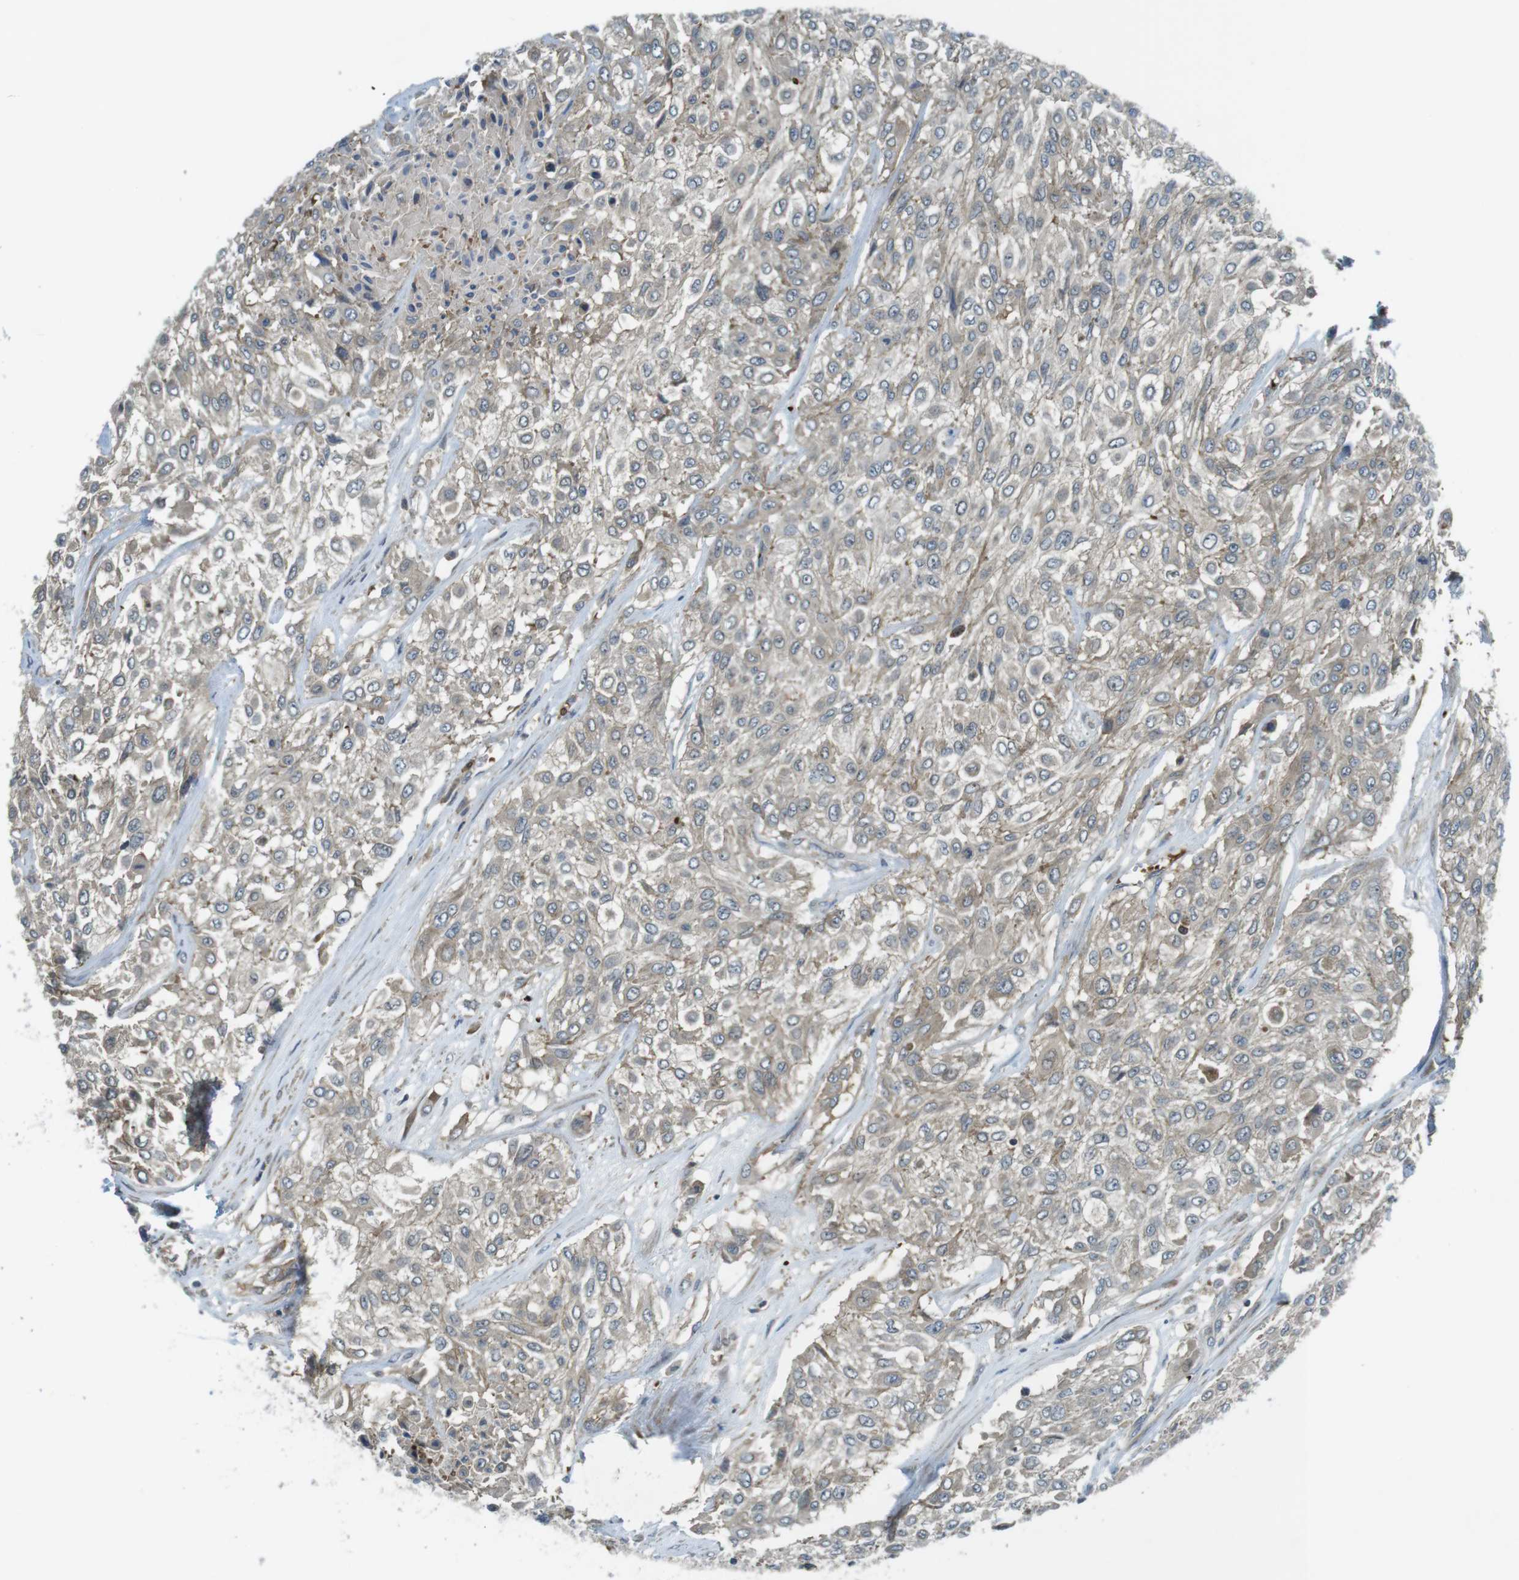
{"staining": {"intensity": "weak", "quantity": "<25%", "location": "cytoplasmic/membranous"}, "tissue": "urothelial cancer", "cell_type": "Tumor cells", "image_type": "cancer", "snomed": [{"axis": "morphology", "description": "Urothelial carcinoma, High grade"}, {"axis": "topography", "description": "Urinary bladder"}], "caption": "A high-resolution image shows immunohistochemistry (IHC) staining of urothelial carcinoma (high-grade), which shows no significant positivity in tumor cells. (DAB (3,3'-diaminobenzidine) IHC with hematoxylin counter stain).", "gene": "LRRC3B", "patient": {"sex": "male", "age": 57}}